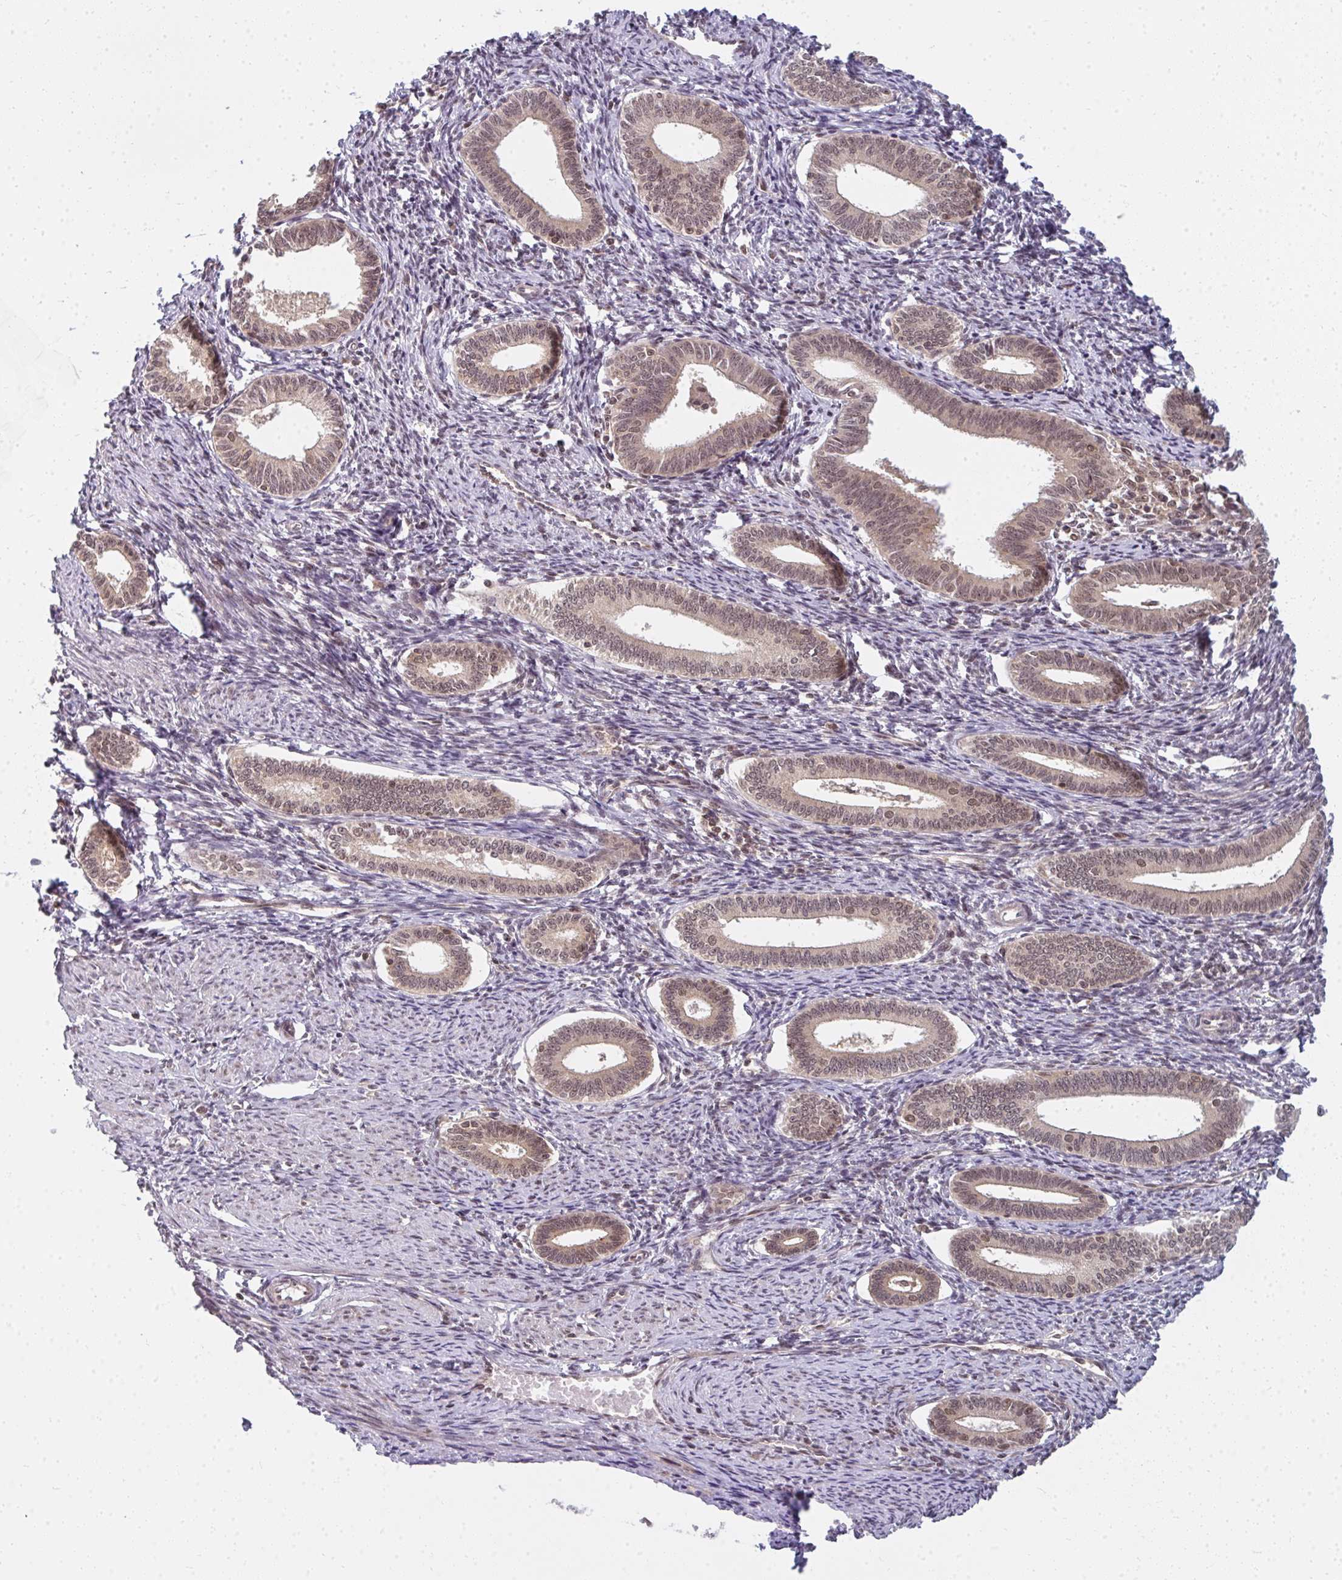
{"staining": {"intensity": "moderate", "quantity": "25%-75%", "location": "nuclear"}, "tissue": "endometrium", "cell_type": "Cells in endometrial stroma", "image_type": "normal", "snomed": [{"axis": "morphology", "description": "Normal tissue, NOS"}, {"axis": "topography", "description": "Endometrium"}], "caption": "Protein analysis of normal endometrium displays moderate nuclear staining in about 25%-75% of cells in endometrial stroma.", "gene": "GTF3C6", "patient": {"sex": "female", "age": 41}}